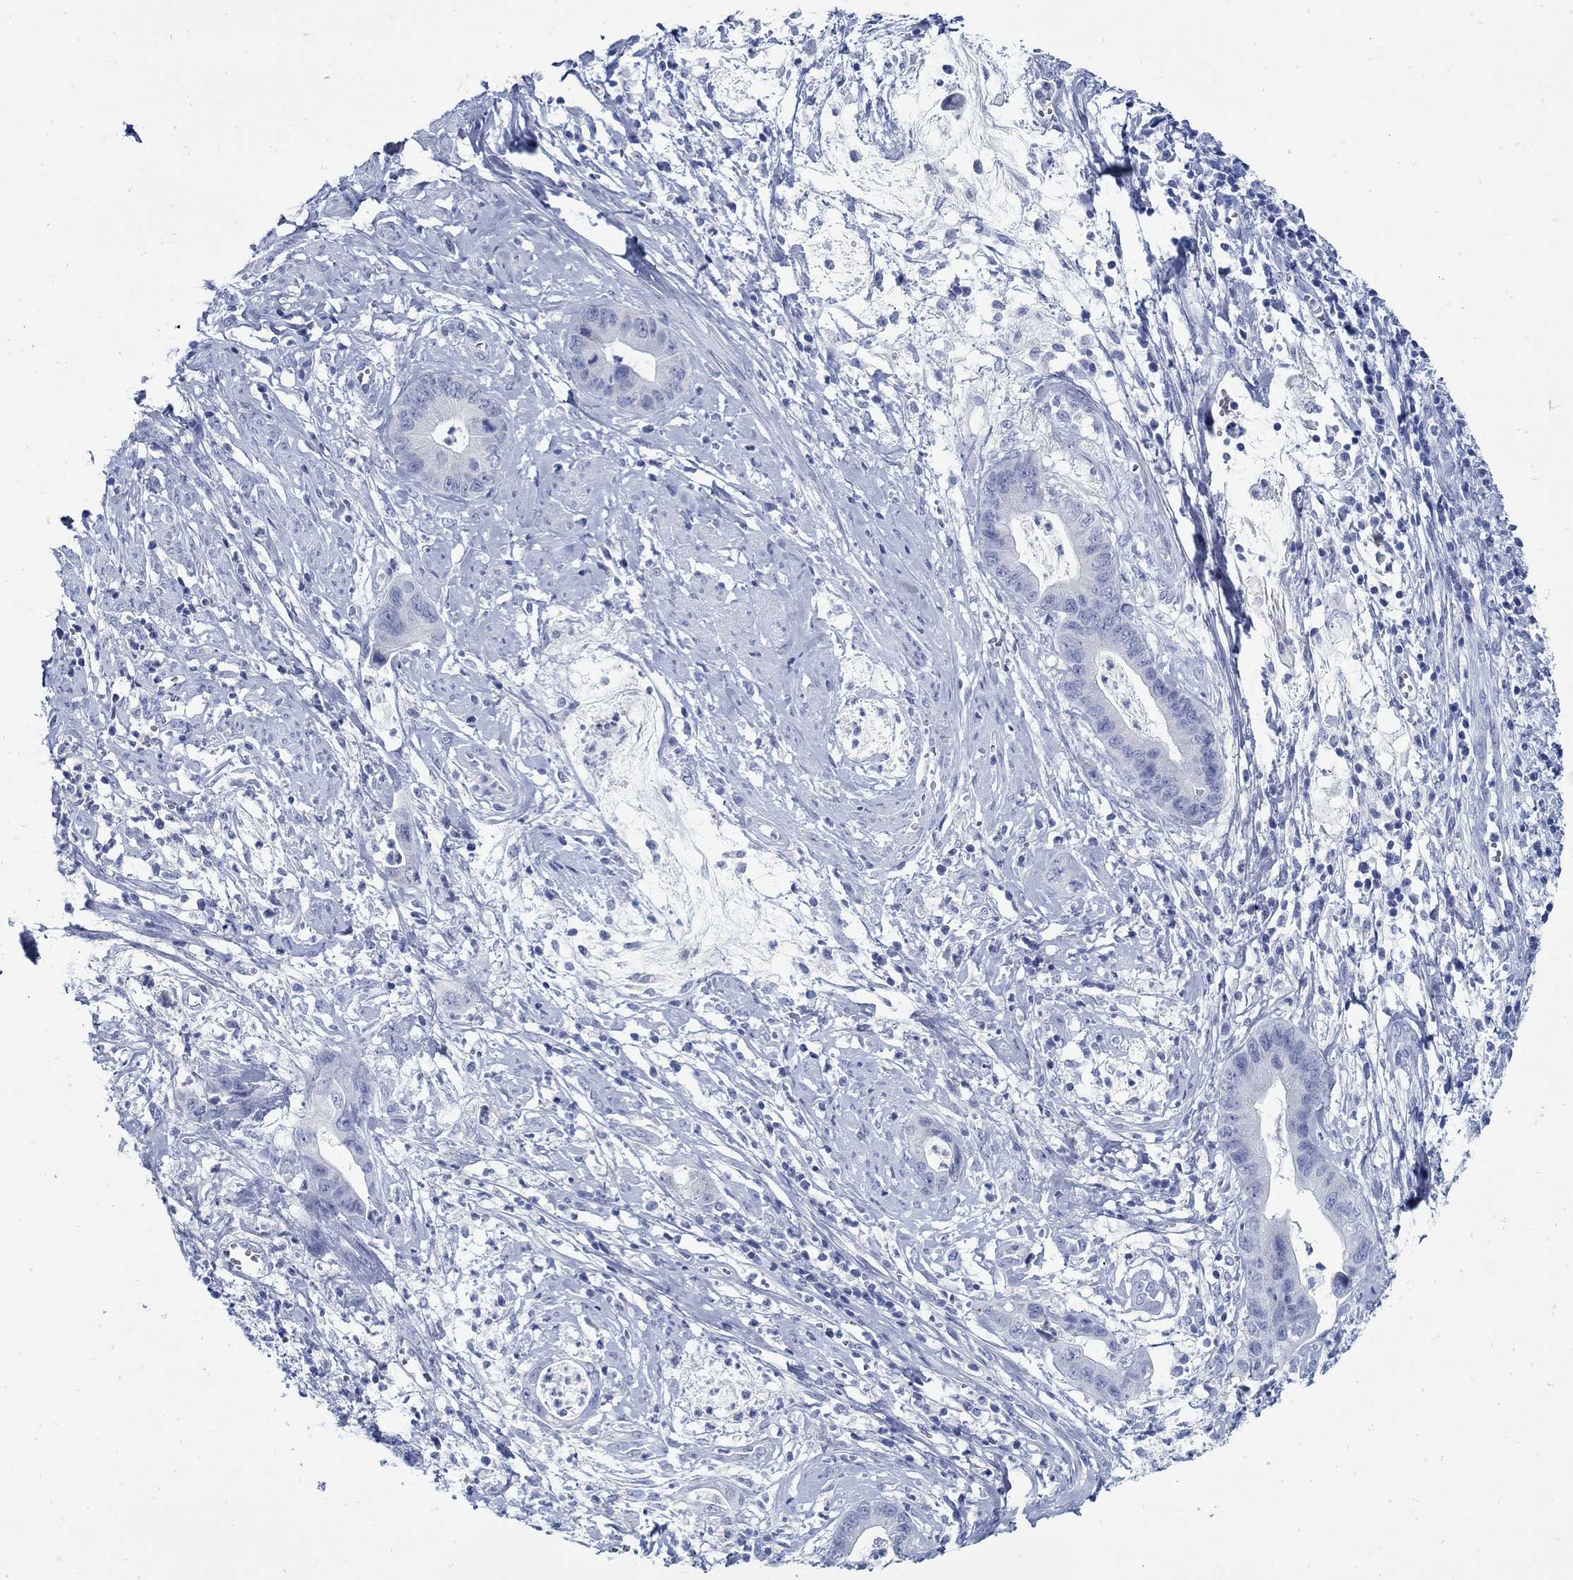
{"staining": {"intensity": "negative", "quantity": "none", "location": "none"}, "tissue": "cervical cancer", "cell_type": "Tumor cells", "image_type": "cancer", "snomed": [{"axis": "morphology", "description": "Adenocarcinoma, NOS"}, {"axis": "topography", "description": "Cervix"}], "caption": "There is no significant staining in tumor cells of cervical adenocarcinoma.", "gene": "PAX9", "patient": {"sex": "female", "age": 44}}